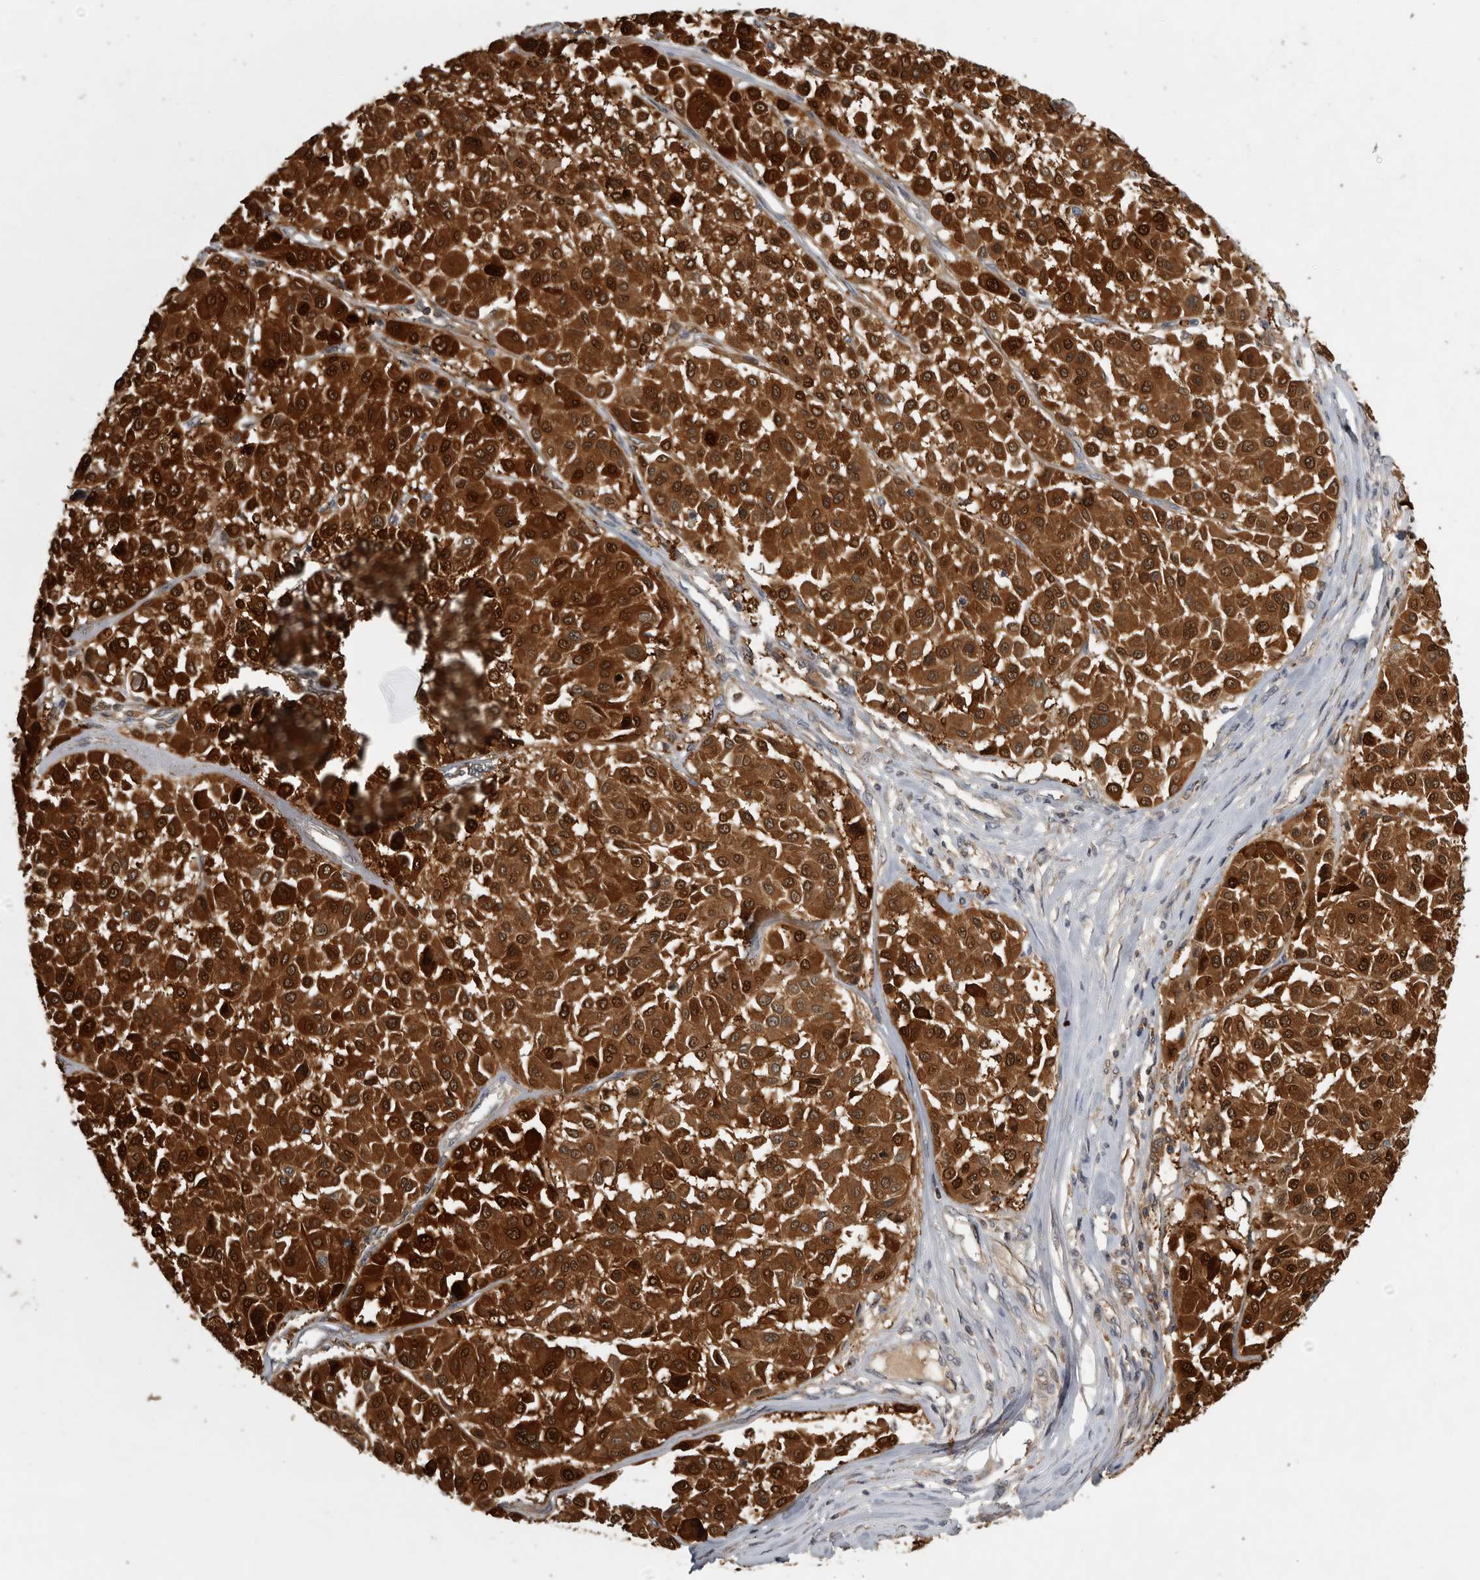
{"staining": {"intensity": "strong", "quantity": ">75%", "location": "cytoplasmic/membranous"}, "tissue": "melanoma", "cell_type": "Tumor cells", "image_type": "cancer", "snomed": [{"axis": "morphology", "description": "Malignant melanoma, Metastatic site"}, {"axis": "topography", "description": "Soft tissue"}], "caption": "Protein expression by immunohistochemistry shows strong cytoplasmic/membranous staining in about >75% of tumor cells in melanoma.", "gene": "TRMT61B", "patient": {"sex": "male", "age": 41}}